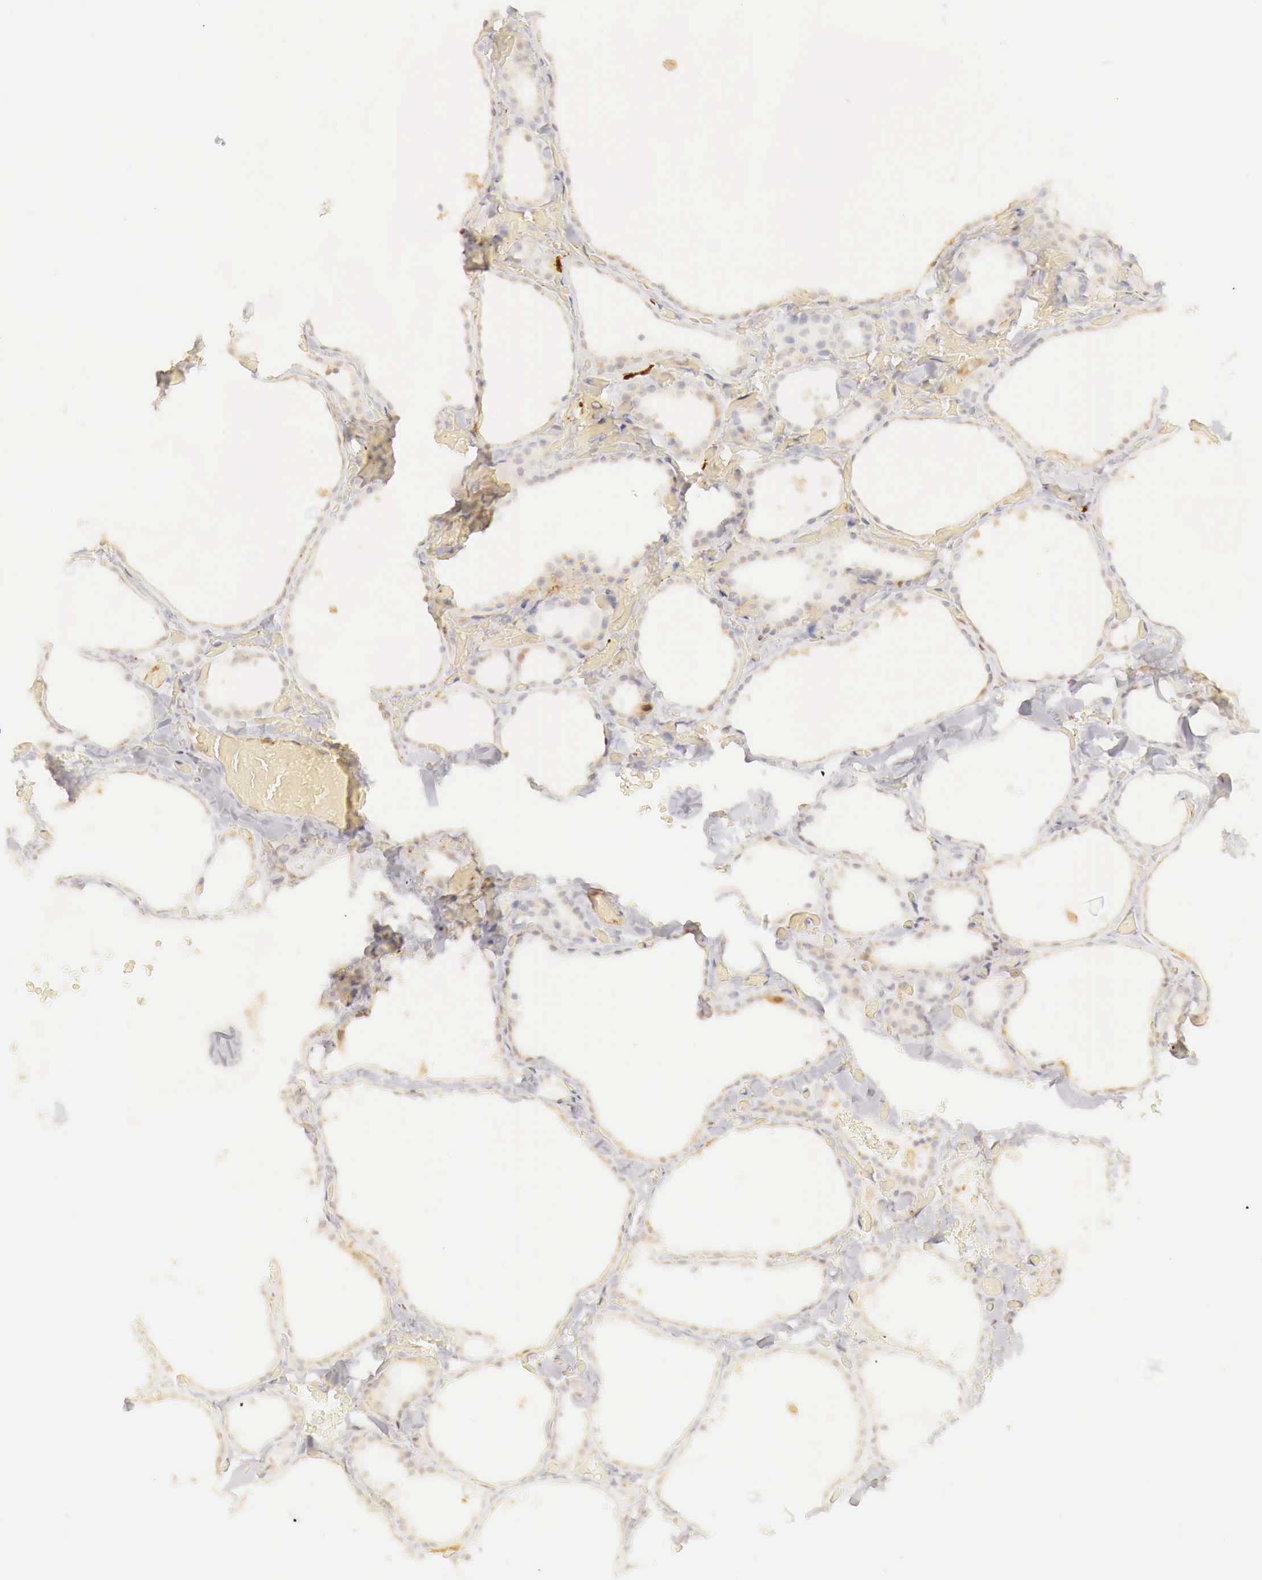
{"staining": {"intensity": "weak", "quantity": "<25%", "location": "cytoplasmic/membranous"}, "tissue": "thyroid gland", "cell_type": "Glandular cells", "image_type": "normal", "snomed": [{"axis": "morphology", "description": "Normal tissue, NOS"}, {"axis": "topography", "description": "Thyroid gland"}], "caption": "Thyroid gland was stained to show a protein in brown. There is no significant staining in glandular cells. (DAB (3,3'-diaminobenzidine) IHC visualized using brightfield microscopy, high magnification).", "gene": "RENBP", "patient": {"sex": "male", "age": 34}}